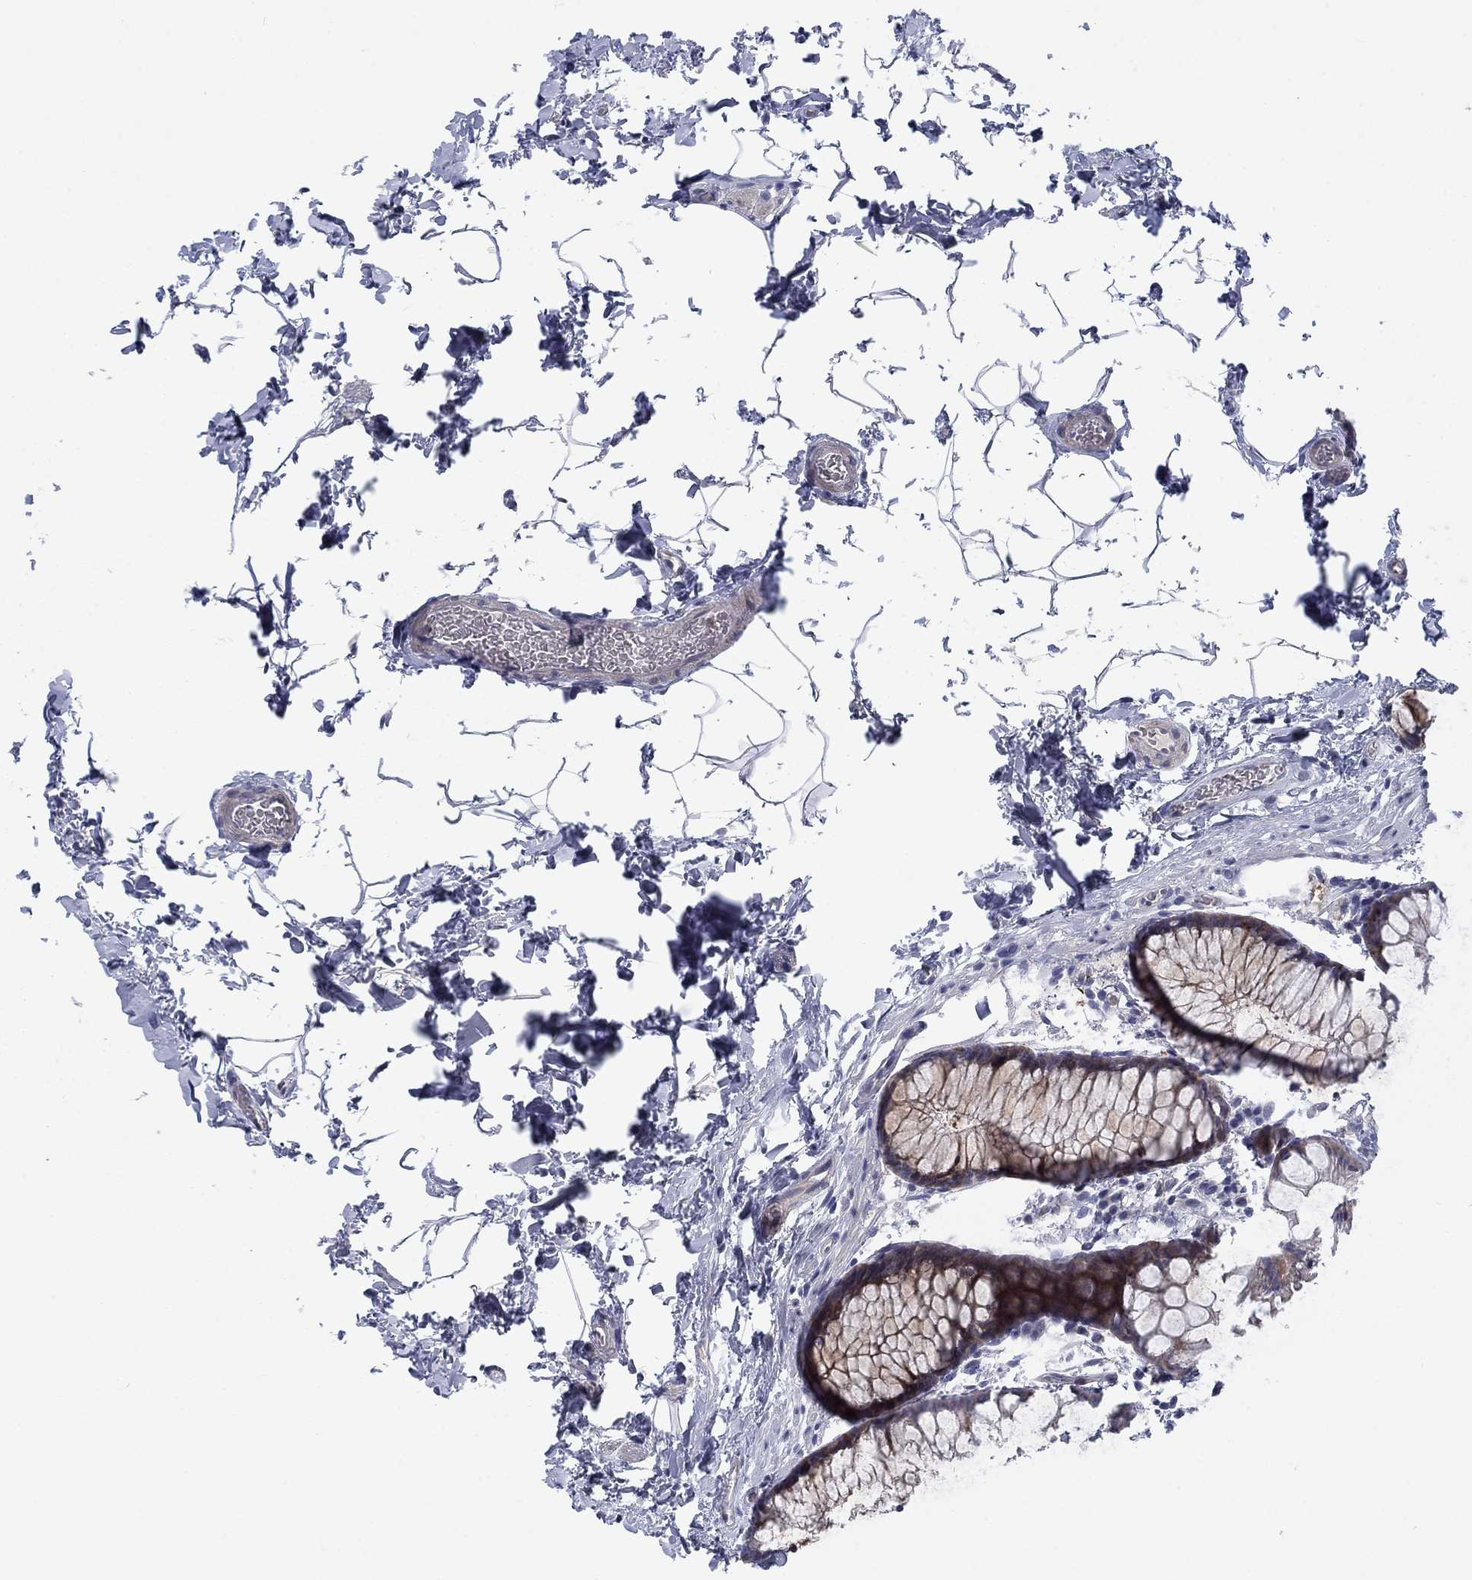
{"staining": {"intensity": "moderate", "quantity": "25%-75%", "location": "cytoplasmic/membranous"}, "tissue": "rectum", "cell_type": "Glandular cells", "image_type": "normal", "snomed": [{"axis": "morphology", "description": "Normal tissue, NOS"}, {"axis": "topography", "description": "Rectum"}], "caption": "The photomicrograph demonstrates a brown stain indicating the presence of a protein in the cytoplasmic/membranous of glandular cells in rectum. (brown staining indicates protein expression, while blue staining denotes nuclei).", "gene": "KIF15", "patient": {"sex": "female", "age": 62}}